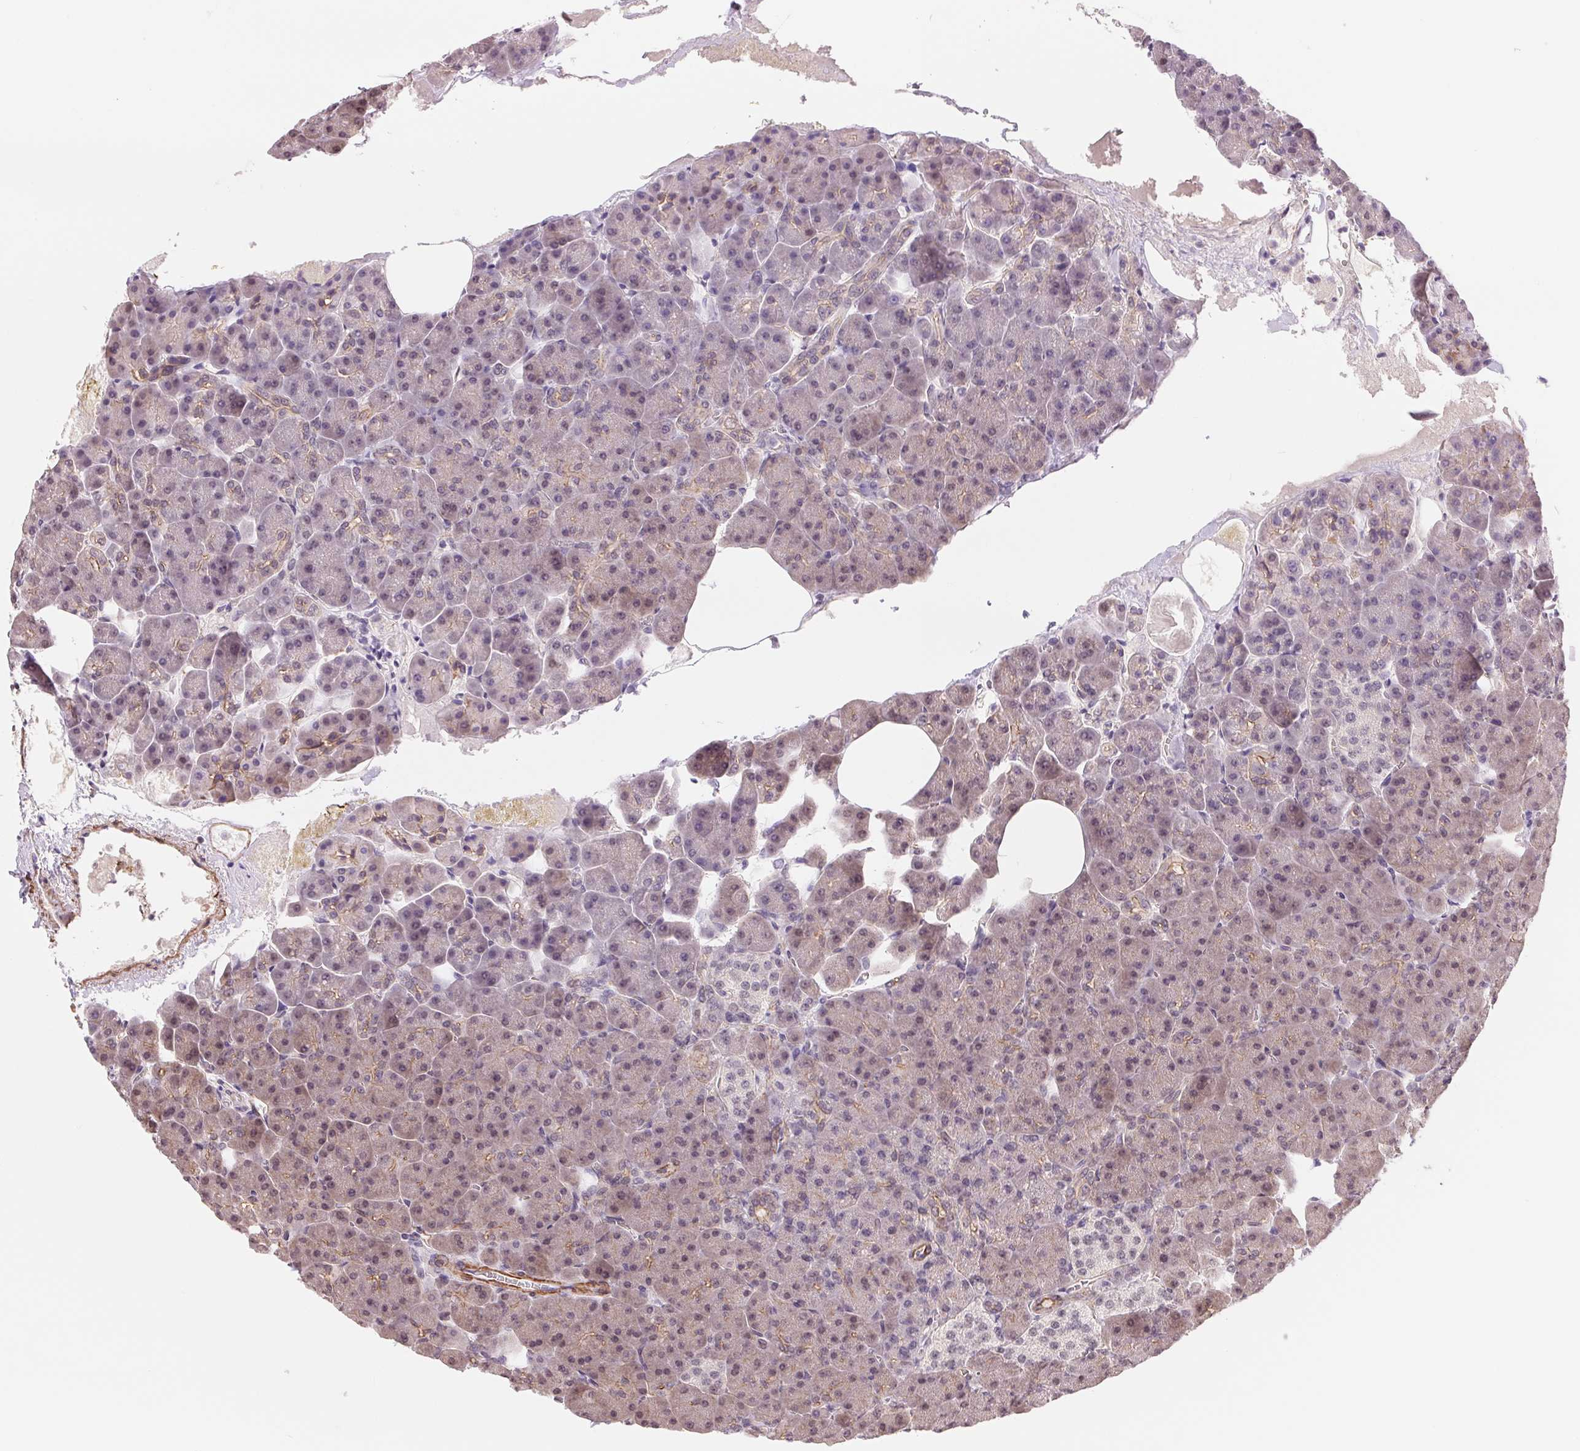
{"staining": {"intensity": "moderate", "quantity": "<25%", "location": "cytoplasmic/membranous"}, "tissue": "pancreas", "cell_type": "Exocrine glandular cells", "image_type": "normal", "snomed": [{"axis": "morphology", "description": "Normal tissue, NOS"}, {"axis": "topography", "description": "Pancreas"}], "caption": "Exocrine glandular cells reveal moderate cytoplasmic/membranous positivity in approximately <25% of cells in unremarkable pancreas. The protein of interest is shown in brown color, while the nuclei are stained blue.", "gene": "BCAT1", "patient": {"sex": "female", "age": 74}}